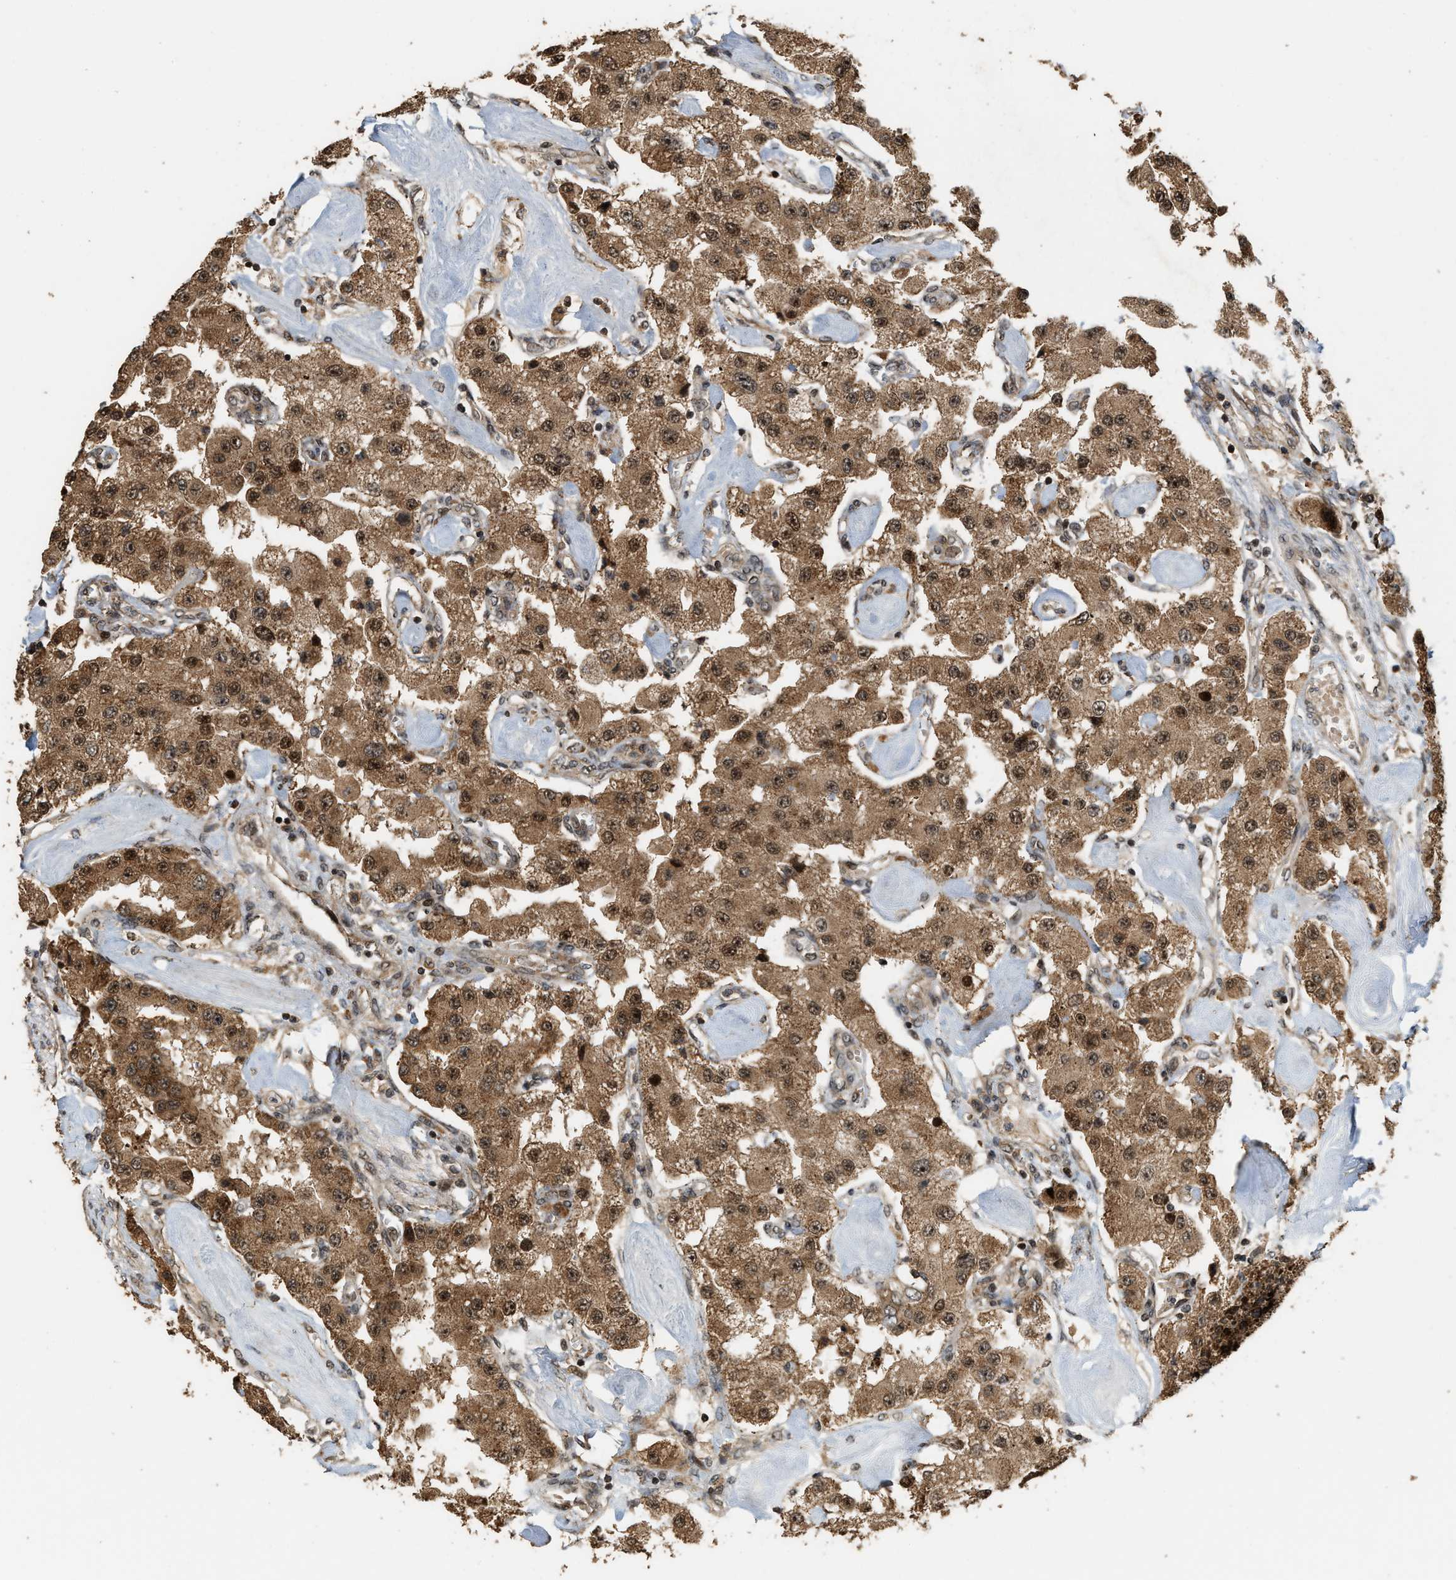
{"staining": {"intensity": "moderate", "quantity": ">75%", "location": "cytoplasmic/membranous,nuclear"}, "tissue": "carcinoid", "cell_type": "Tumor cells", "image_type": "cancer", "snomed": [{"axis": "morphology", "description": "Carcinoid, malignant, NOS"}, {"axis": "topography", "description": "Pancreas"}], "caption": "Approximately >75% of tumor cells in human carcinoid display moderate cytoplasmic/membranous and nuclear protein expression as visualized by brown immunohistochemical staining.", "gene": "ELP2", "patient": {"sex": "male", "age": 41}}